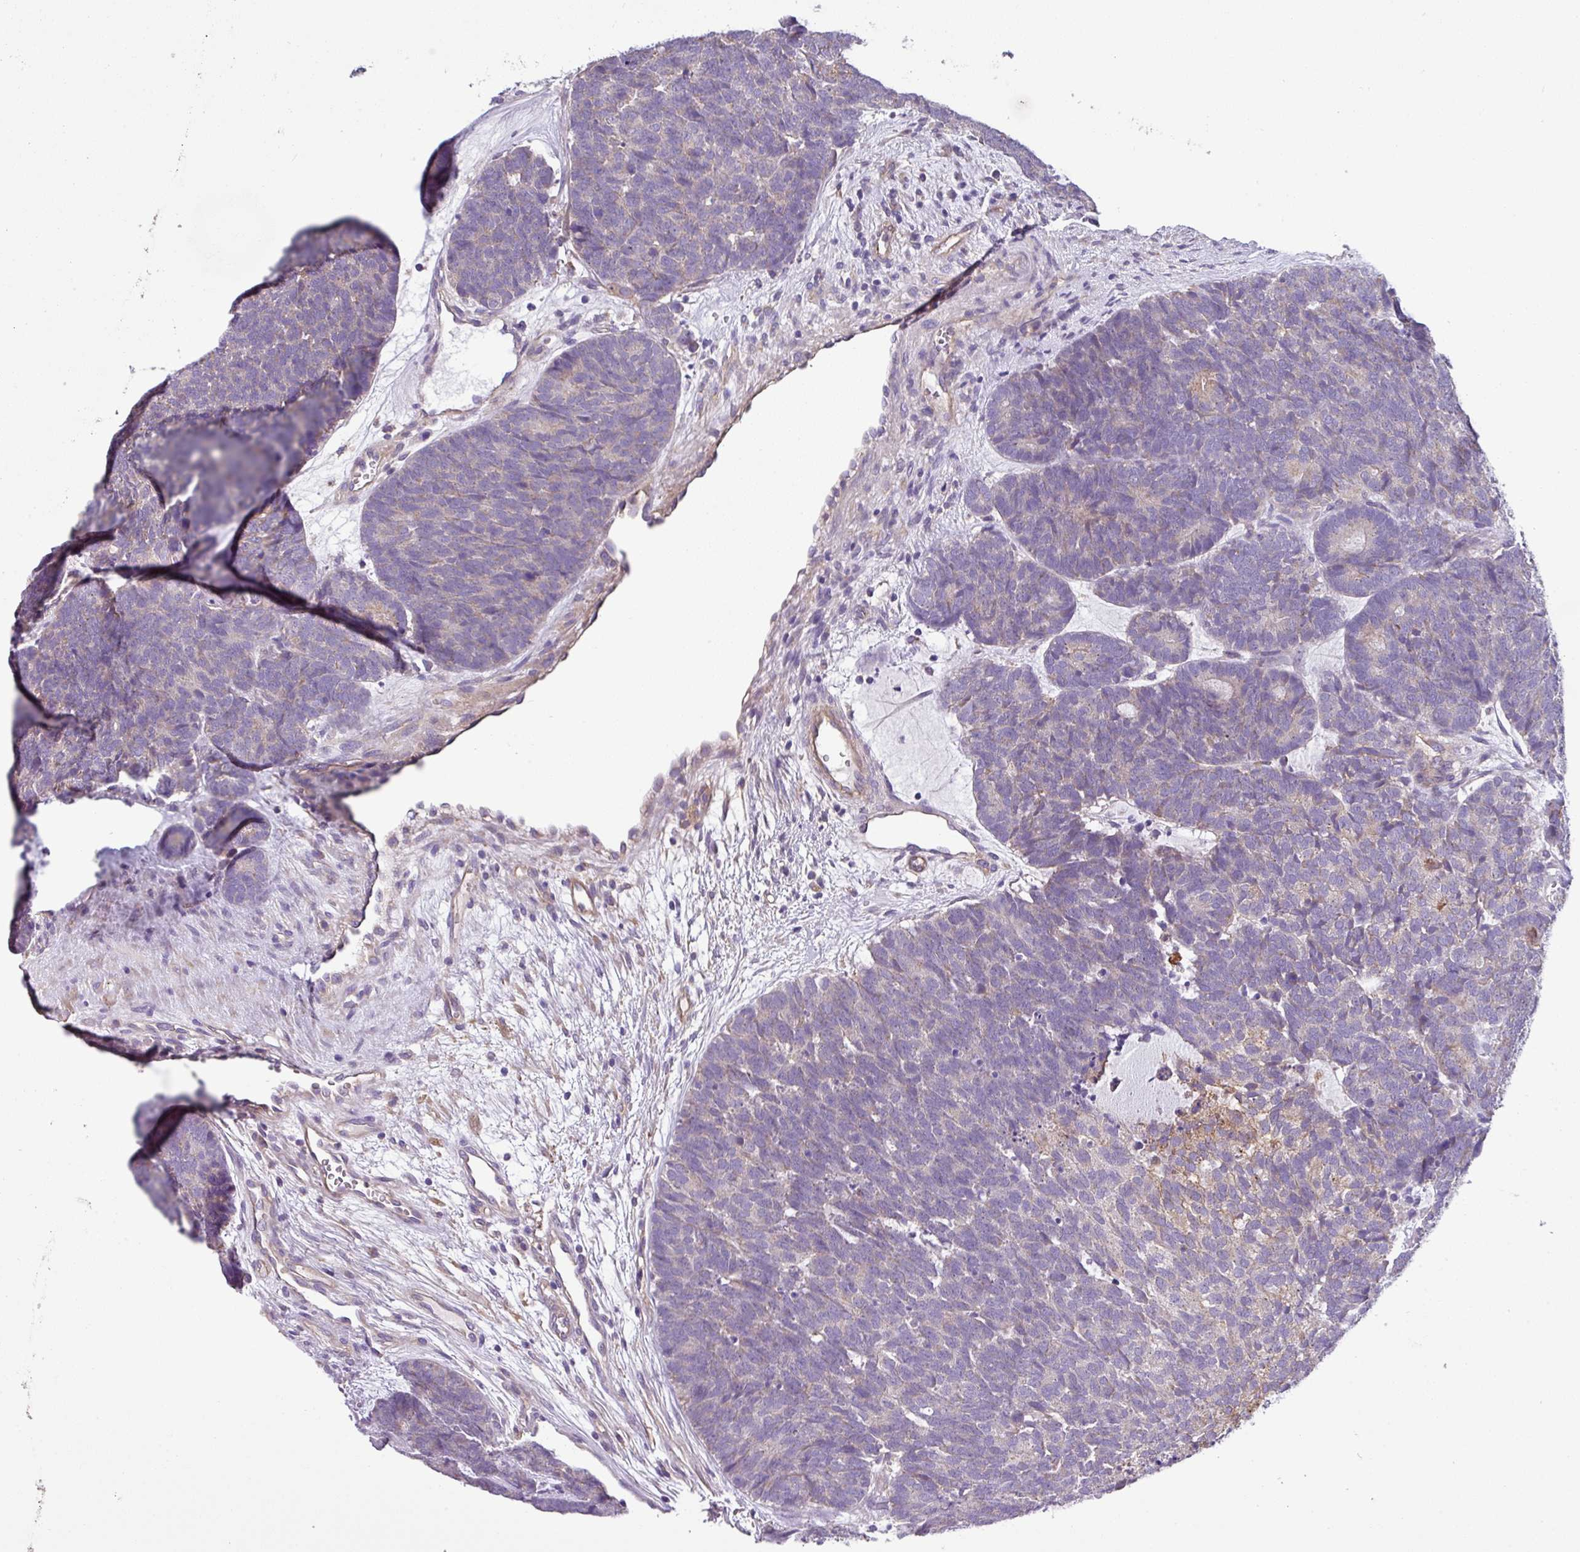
{"staining": {"intensity": "negative", "quantity": "none", "location": "none"}, "tissue": "head and neck cancer", "cell_type": "Tumor cells", "image_type": "cancer", "snomed": [{"axis": "morphology", "description": "Adenocarcinoma, NOS"}, {"axis": "topography", "description": "Head-Neck"}], "caption": "Photomicrograph shows no protein staining in tumor cells of head and neck cancer tissue. The staining was performed using DAB to visualize the protein expression in brown, while the nuclei were stained in blue with hematoxylin (Magnification: 20x).", "gene": "SLC23A2", "patient": {"sex": "female", "age": 81}}